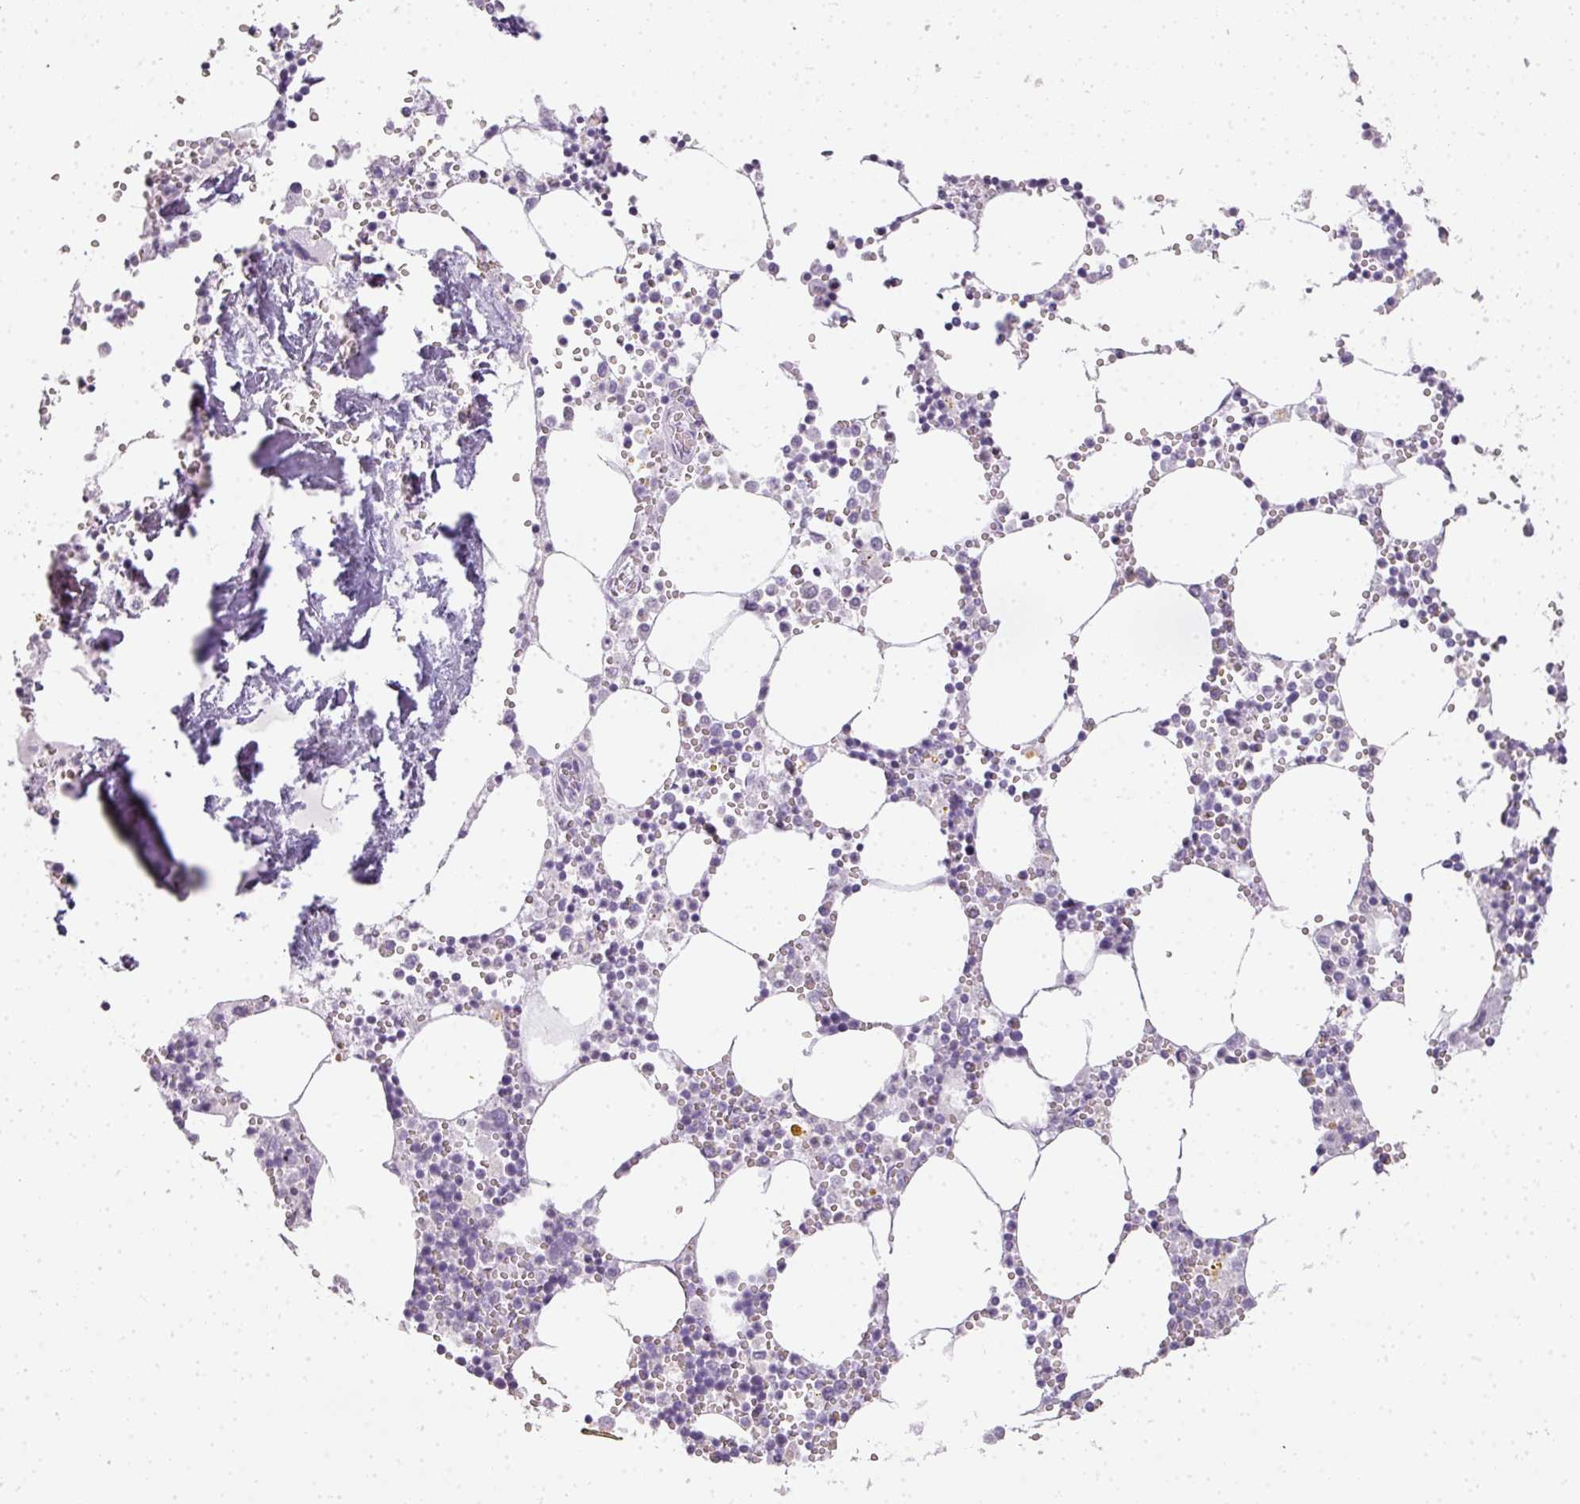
{"staining": {"intensity": "negative", "quantity": "none", "location": "none"}, "tissue": "bone marrow", "cell_type": "Hematopoietic cells", "image_type": "normal", "snomed": [{"axis": "morphology", "description": "Normal tissue, NOS"}, {"axis": "topography", "description": "Bone marrow"}], "caption": "A high-resolution micrograph shows immunohistochemistry (IHC) staining of benign bone marrow, which reveals no significant expression in hematopoietic cells.", "gene": "RBMY1A1", "patient": {"sex": "male", "age": 54}}